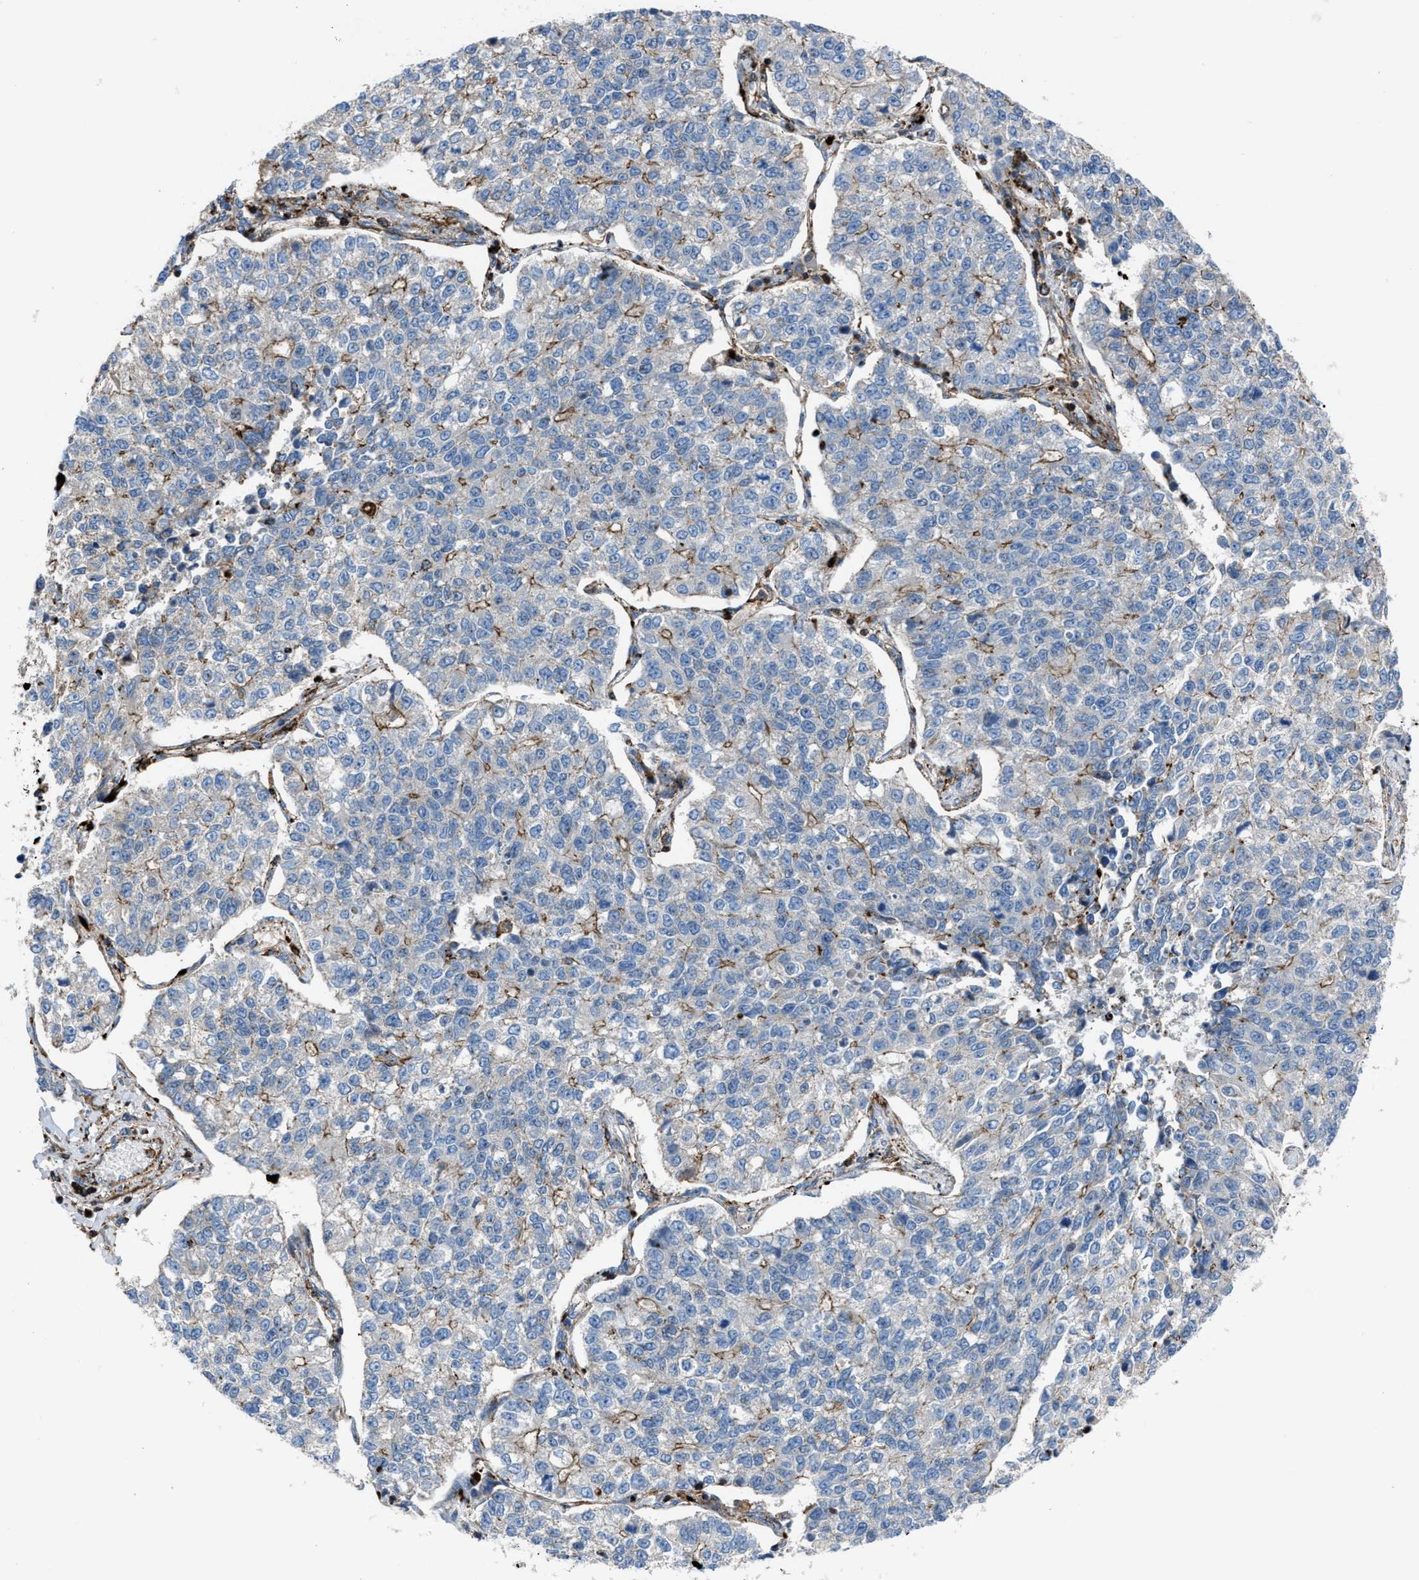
{"staining": {"intensity": "negative", "quantity": "none", "location": "none"}, "tissue": "lung cancer", "cell_type": "Tumor cells", "image_type": "cancer", "snomed": [{"axis": "morphology", "description": "Adenocarcinoma, NOS"}, {"axis": "topography", "description": "Lung"}], "caption": "The micrograph reveals no significant staining in tumor cells of lung cancer.", "gene": "AGPAT2", "patient": {"sex": "male", "age": 49}}